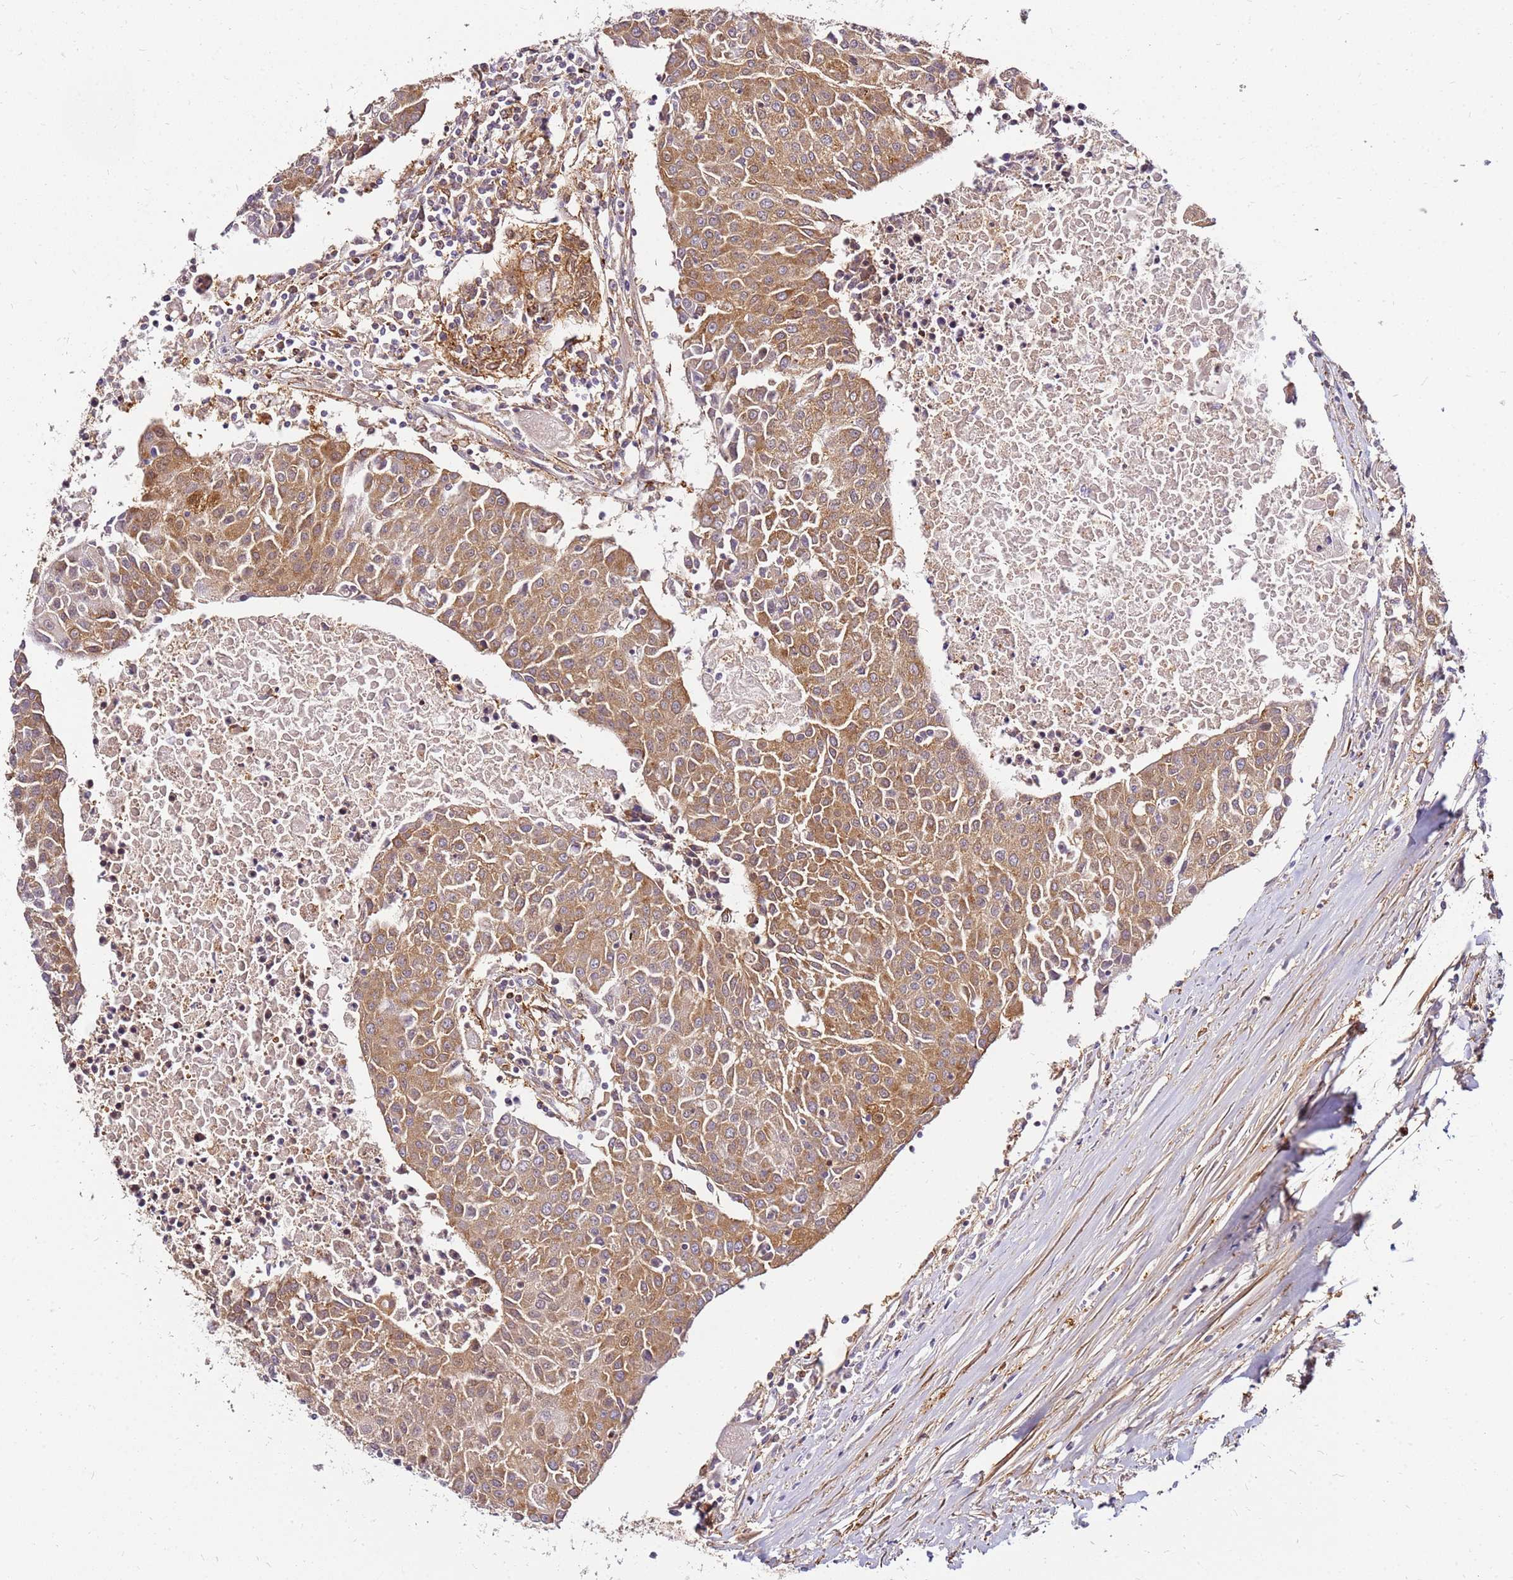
{"staining": {"intensity": "moderate", "quantity": ">75%", "location": "cytoplasmic/membranous"}, "tissue": "urothelial cancer", "cell_type": "Tumor cells", "image_type": "cancer", "snomed": [{"axis": "morphology", "description": "Urothelial carcinoma, High grade"}, {"axis": "topography", "description": "Urinary bladder"}], "caption": "Approximately >75% of tumor cells in urothelial cancer exhibit moderate cytoplasmic/membranous protein positivity as visualized by brown immunohistochemical staining.", "gene": "PIH1D1", "patient": {"sex": "female", "age": 85}}